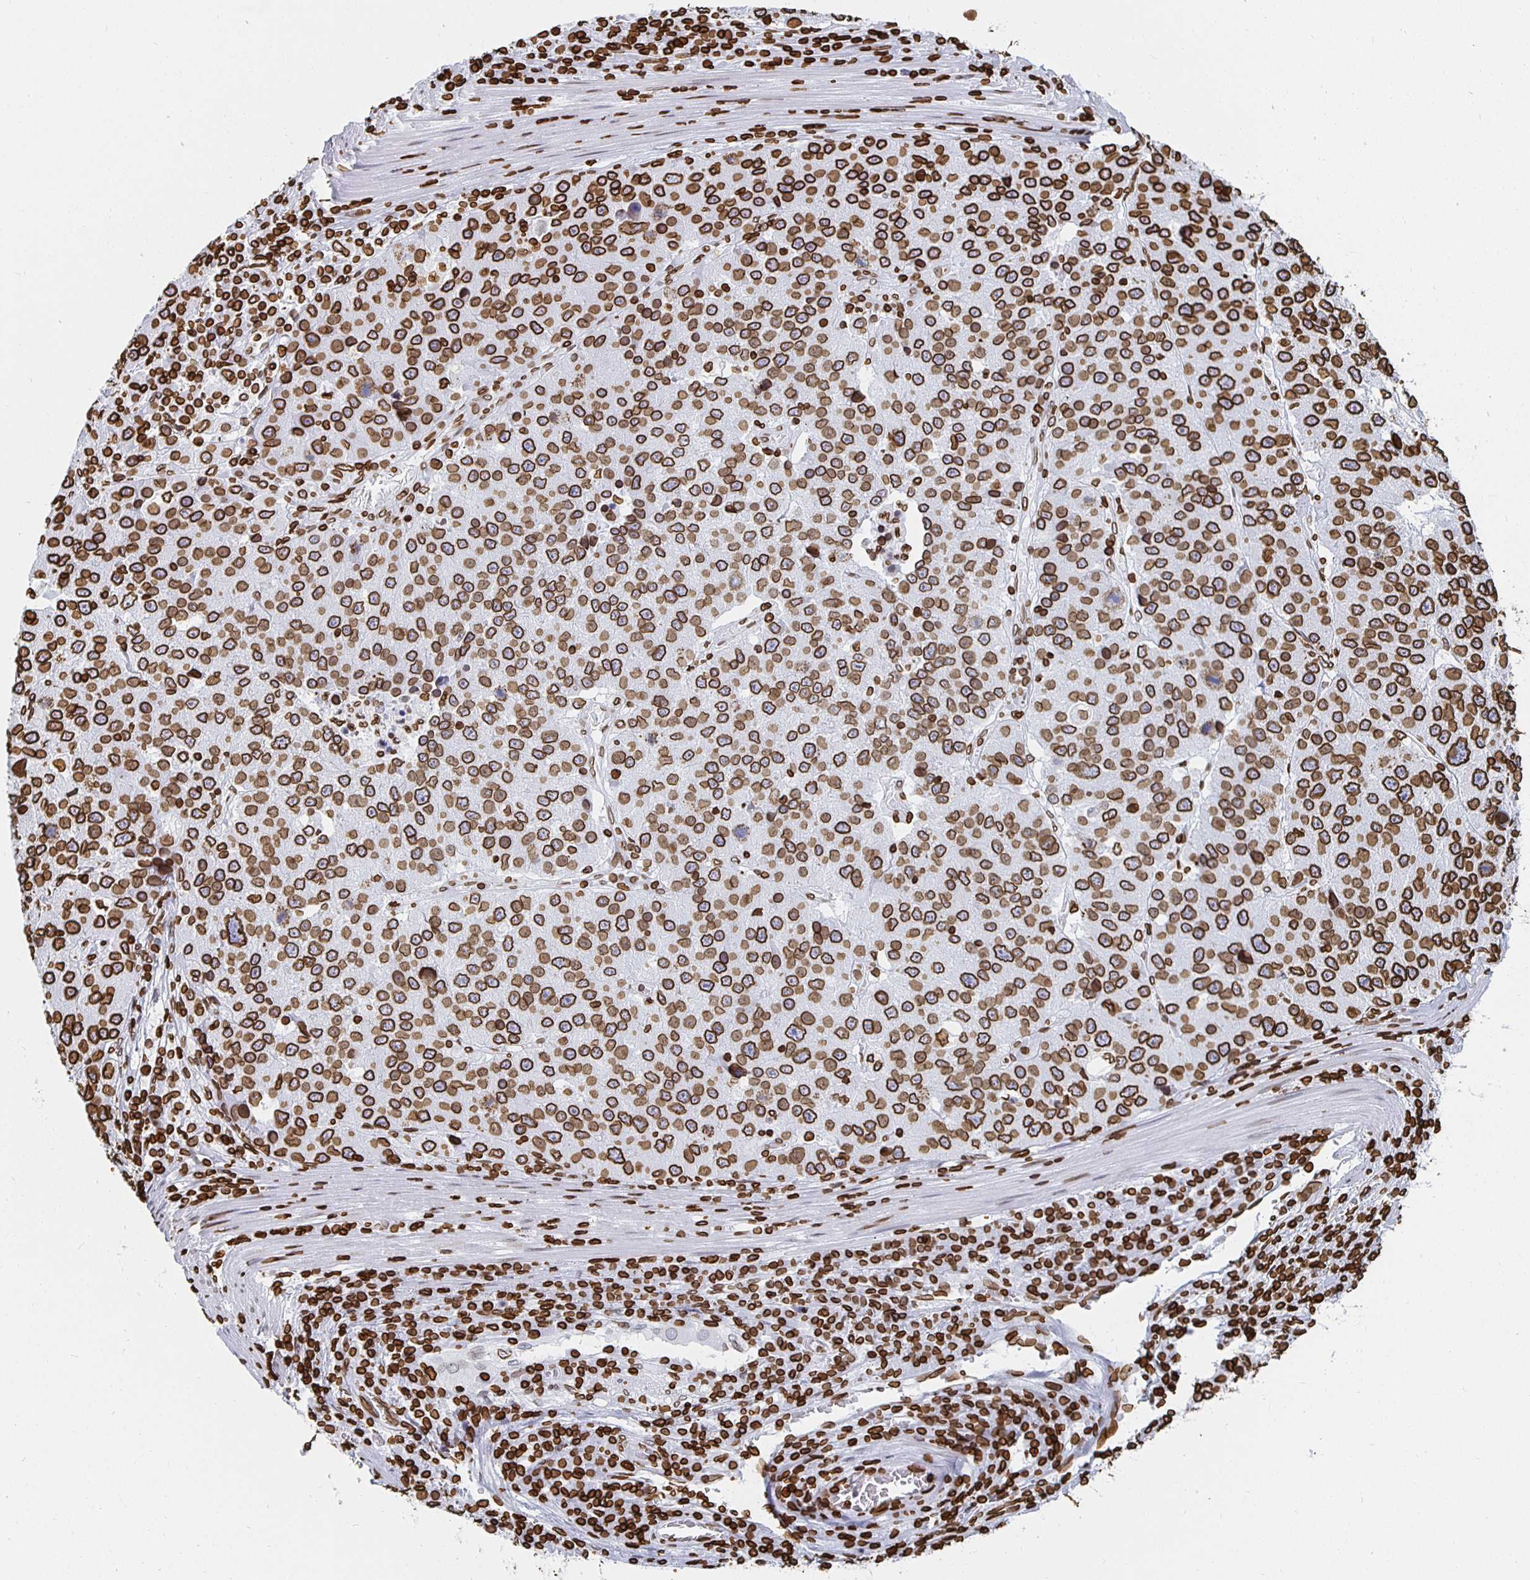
{"staining": {"intensity": "strong", "quantity": ">75%", "location": "cytoplasmic/membranous,nuclear"}, "tissue": "stomach cancer", "cell_type": "Tumor cells", "image_type": "cancer", "snomed": [{"axis": "morphology", "description": "Adenocarcinoma, NOS"}, {"axis": "topography", "description": "Stomach"}], "caption": "Immunohistochemistry (DAB (3,3'-diaminobenzidine)) staining of stomach cancer (adenocarcinoma) displays strong cytoplasmic/membranous and nuclear protein expression in approximately >75% of tumor cells.", "gene": "LMNB1", "patient": {"sex": "male", "age": 71}}